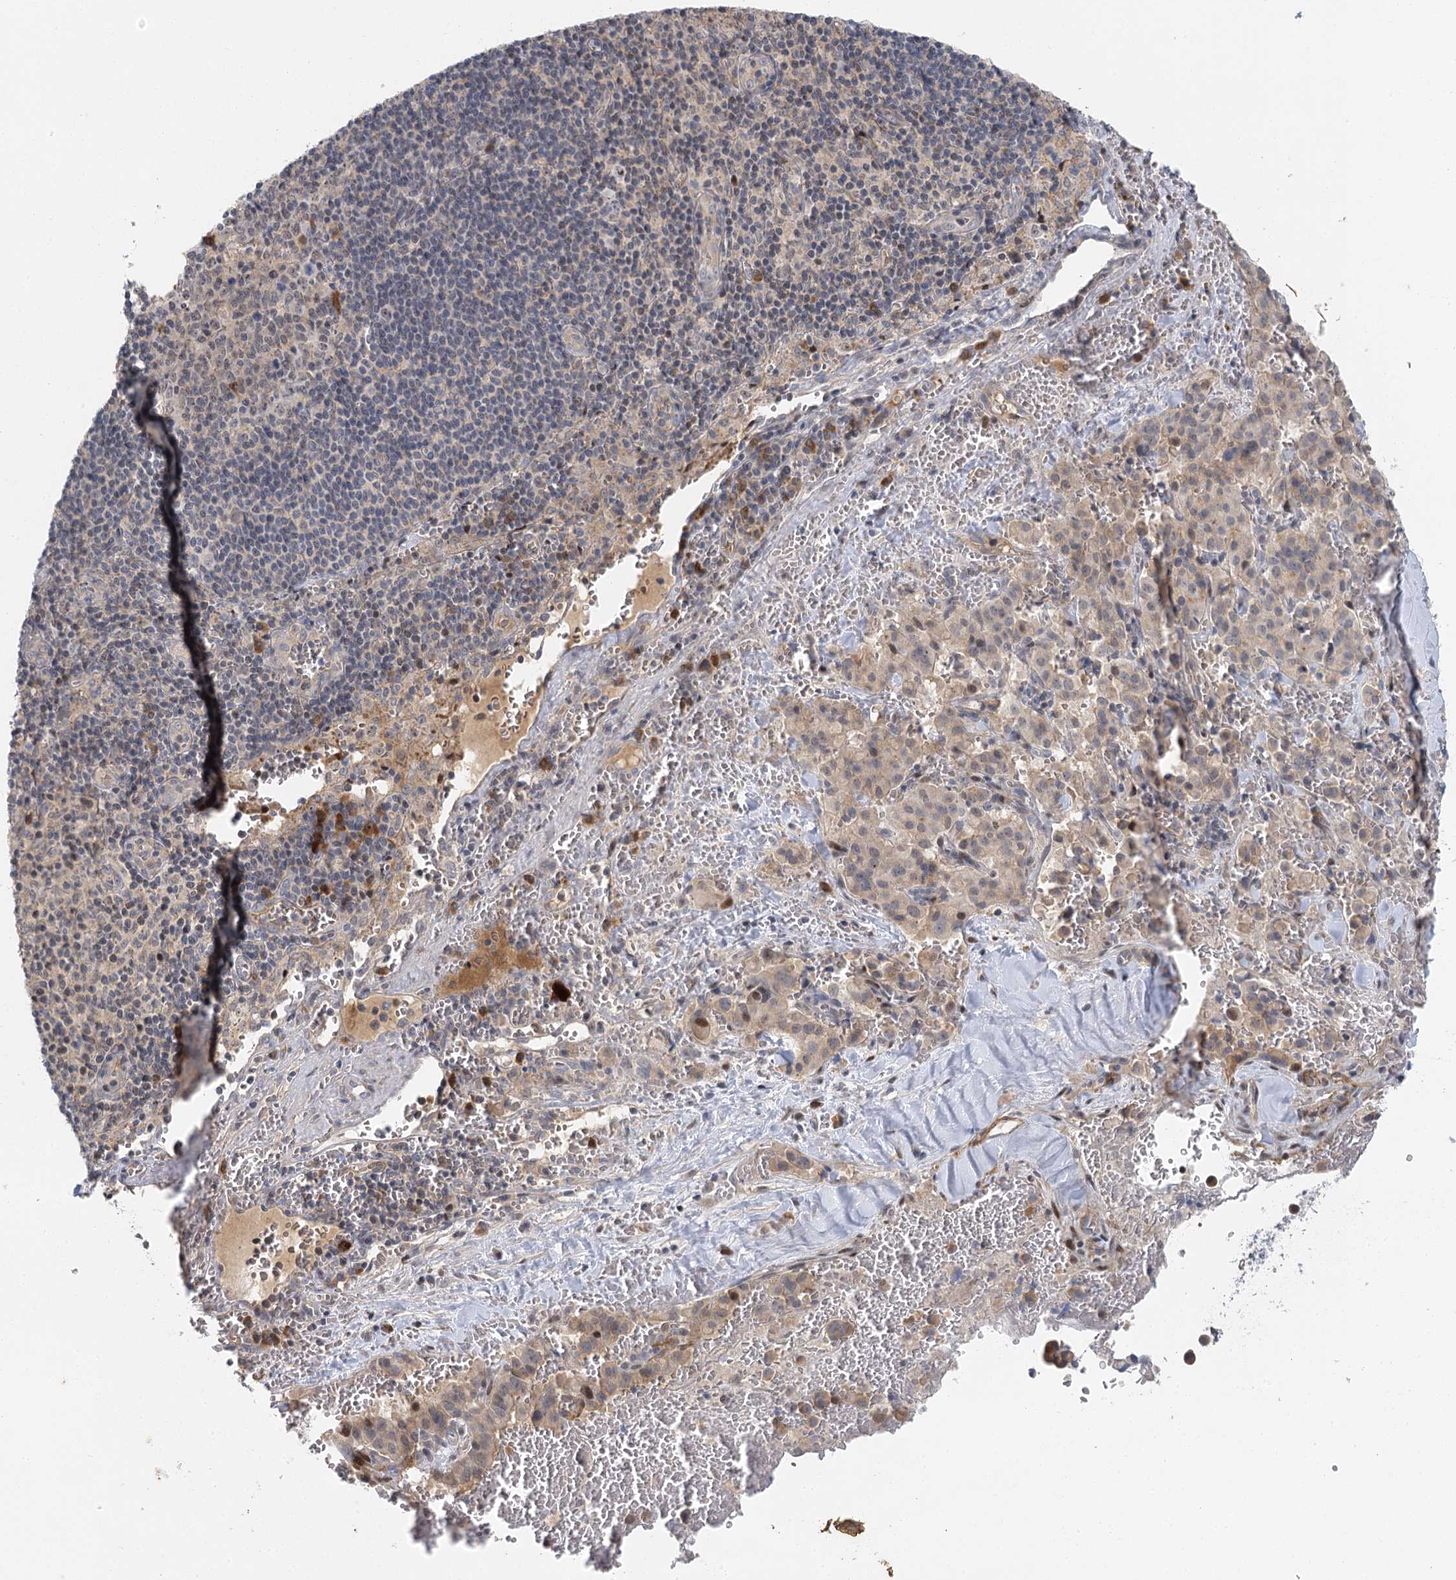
{"staining": {"intensity": "moderate", "quantity": "<25%", "location": "nuclear"}, "tissue": "pancreatic cancer", "cell_type": "Tumor cells", "image_type": "cancer", "snomed": [{"axis": "morphology", "description": "Adenocarcinoma, NOS"}, {"axis": "topography", "description": "Pancreas"}], "caption": "Pancreatic cancer was stained to show a protein in brown. There is low levels of moderate nuclear staining in about <25% of tumor cells.", "gene": "IL11RA", "patient": {"sex": "male", "age": 65}}